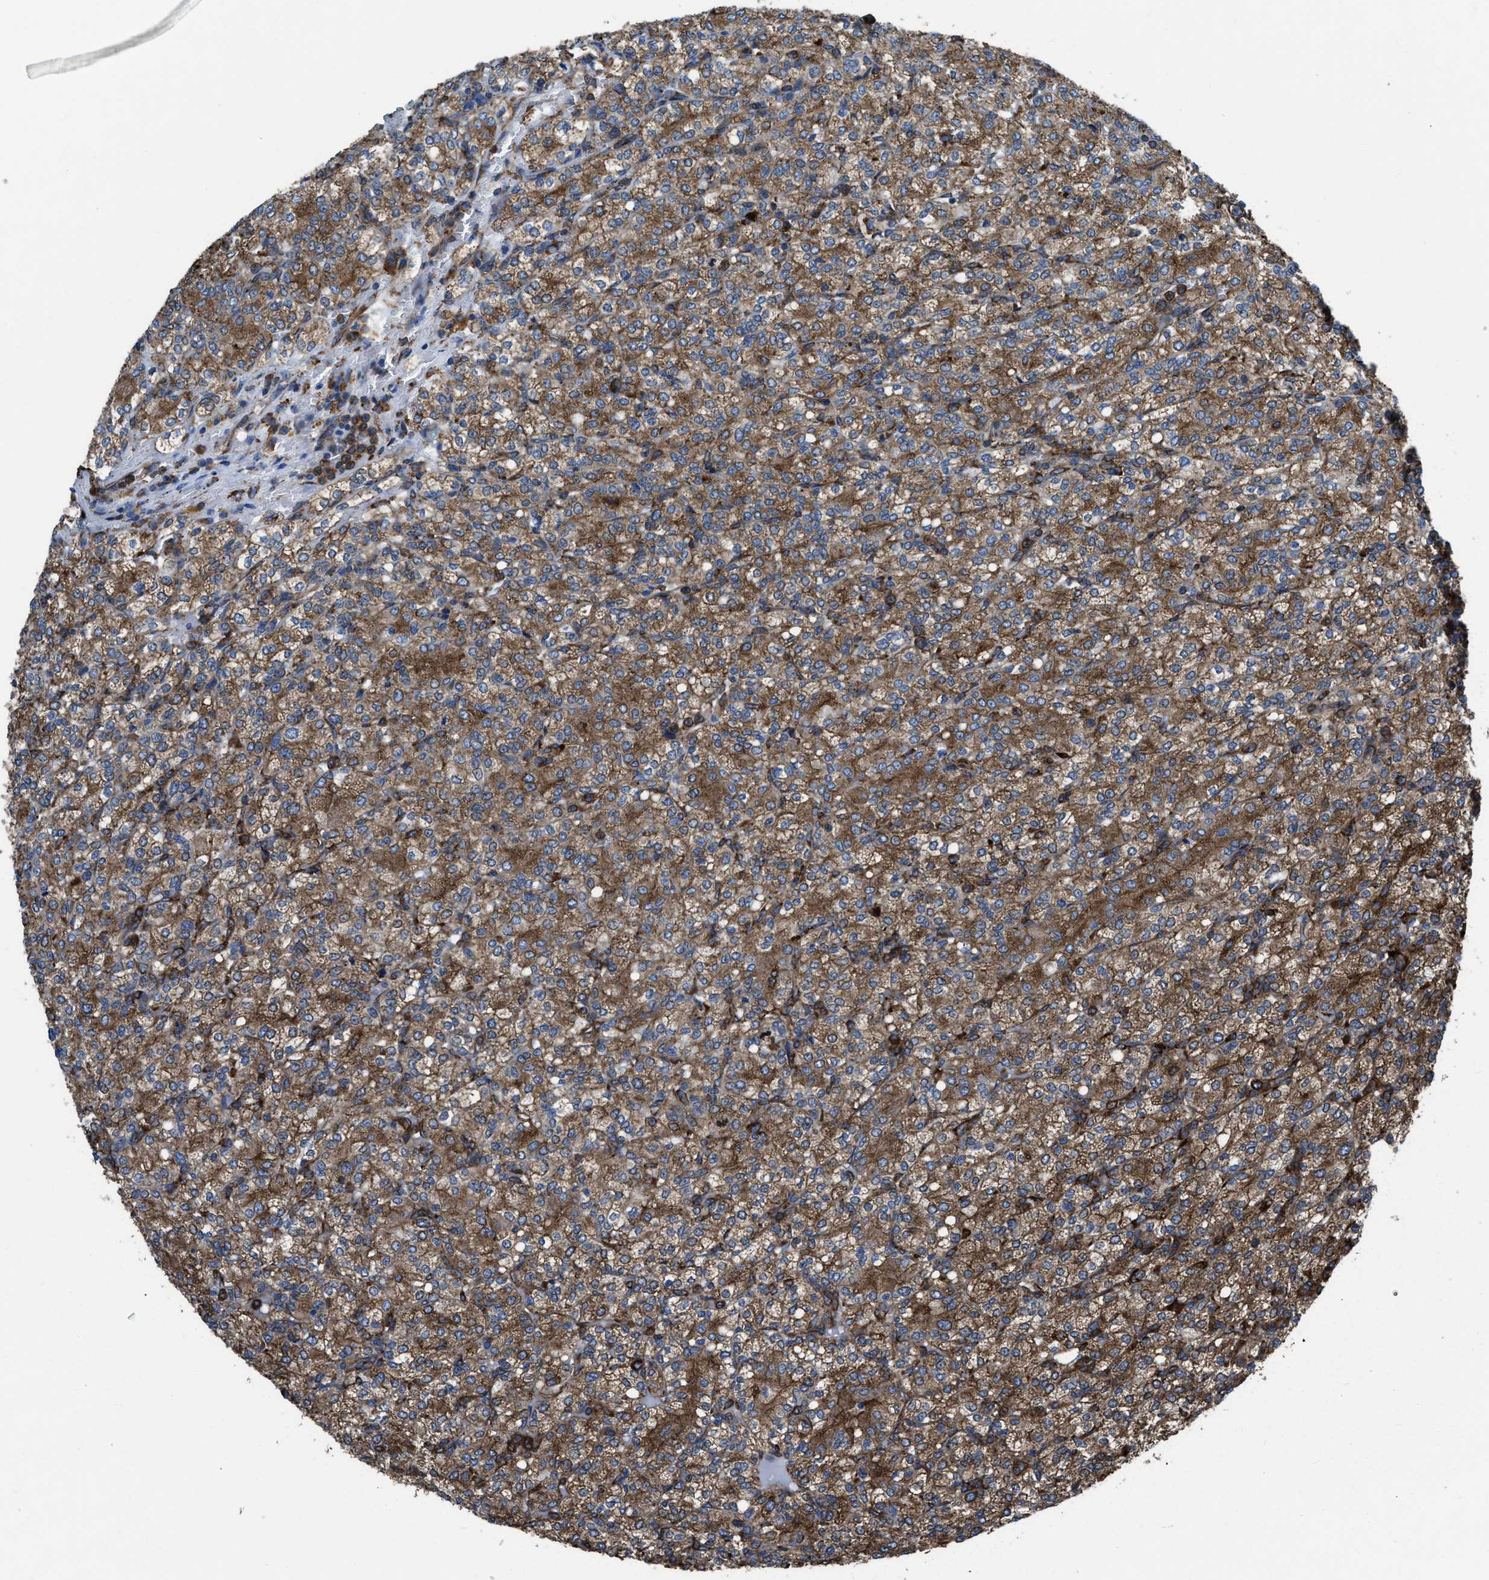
{"staining": {"intensity": "moderate", "quantity": ">75%", "location": "cytoplasmic/membranous"}, "tissue": "renal cancer", "cell_type": "Tumor cells", "image_type": "cancer", "snomed": [{"axis": "morphology", "description": "Adenocarcinoma, NOS"}, {"axis": "topography", "description": "Kidney"}], "caption": "An immunohistochemistry histopathology image of neoplastic tissue is shown. Protein staining in brown labels moderate cytoplasmic/membranous positivity in renal adenocarcinoma within tumor cells. (DAB IHC with brightfield microscopy, high magnification).", "gene": "CAPRIN1", "patient": {"sex": "male", "age": 77}}